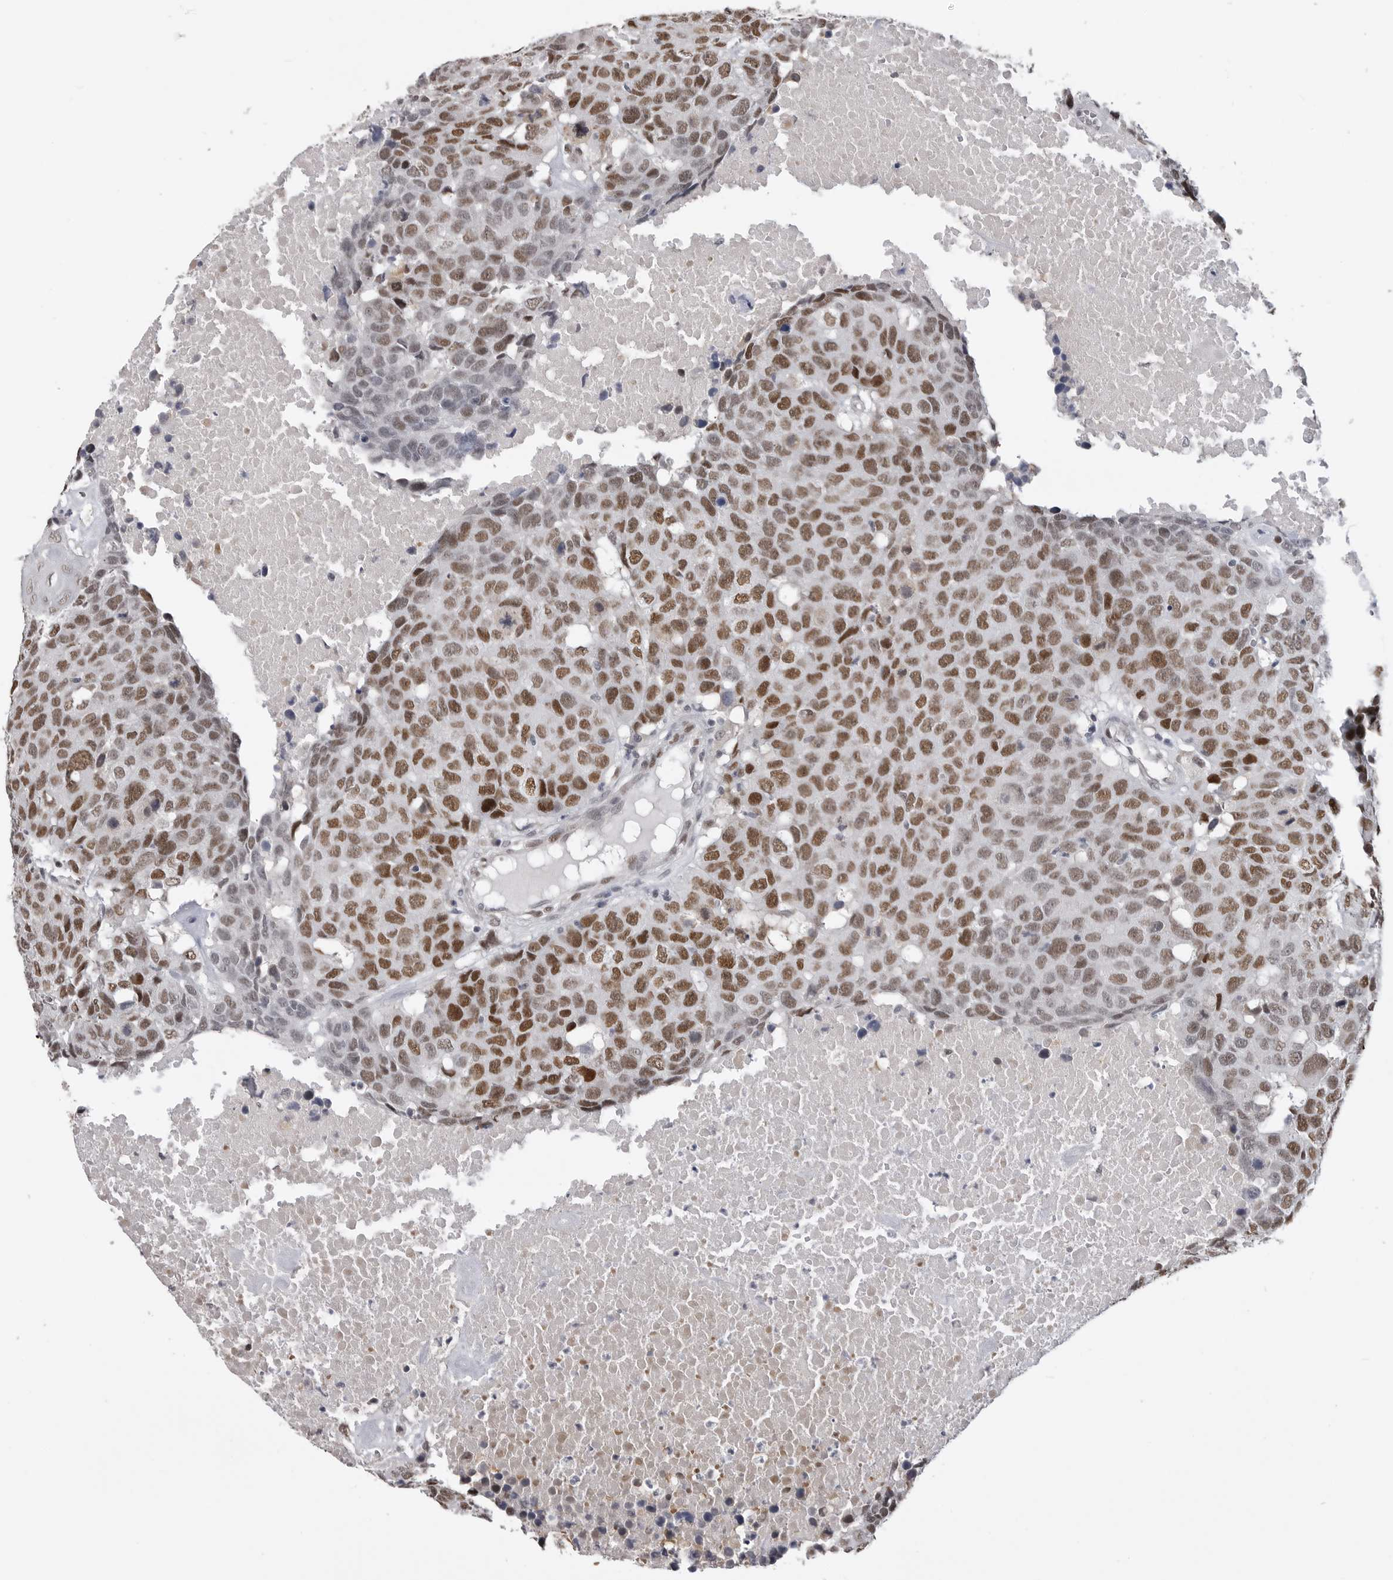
{"staining": {"intensity": "moderate", "quantity": ">75%", "location": "nuclear"}, "tissue": "head and neck cancer", "cell_type": "Tumor cells", "image_type": "cancer", "snomed": [{"axis": "morphology", "description": "Squamous cell carcinoma, NOS"}, {"axis": "topography", "description": "Head-Neck"}], "caption": "IHC photomicrograph of human squamous cell carcinoma (head and neck) stained for a protein (brown), which exhibits medium levels of moderate nuclear staining in about >75% of tumor cells.", "gene": "SMARCC1", "patient": {"sex": "male", "age": 66}}